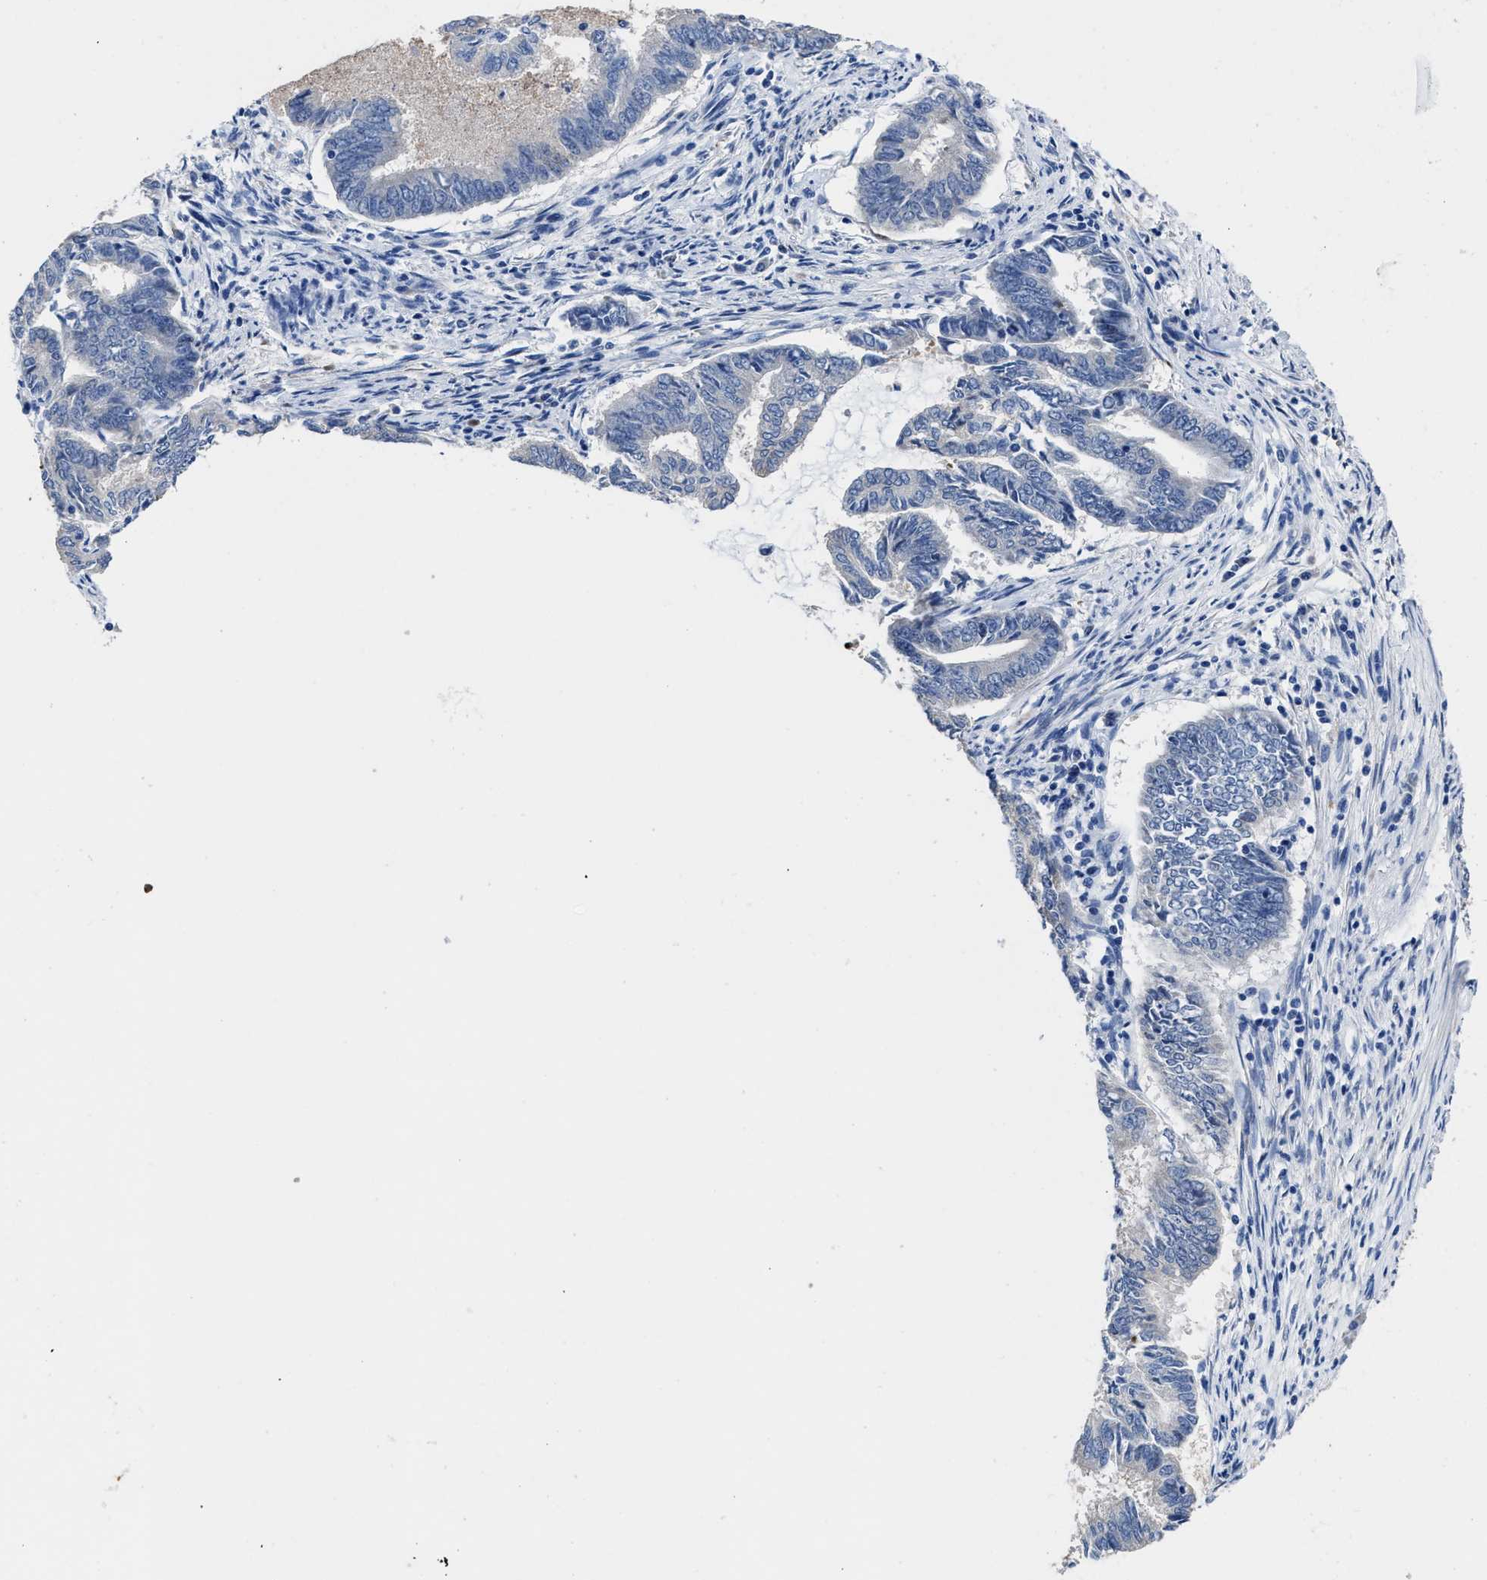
{"staining": {"intensity": "negative", "quantity": "none", "location": "none"}, "tissue": "endometrial cancer", "cell_type": "Tumor cells", "image_type": "cancer", "snomed": [{"axis": "morphology", "description": "Adenocarcinoma, NOS"}, {"axis": "topography", "description": "Endometrium"}], "caption": "IHC photomicrograph of human endometrial cancer stained for a protein (brown), which exhibits no positivity in tumor cells.", "gene": "HOOK1", "patient": {"sex": "female", "age": 86}}